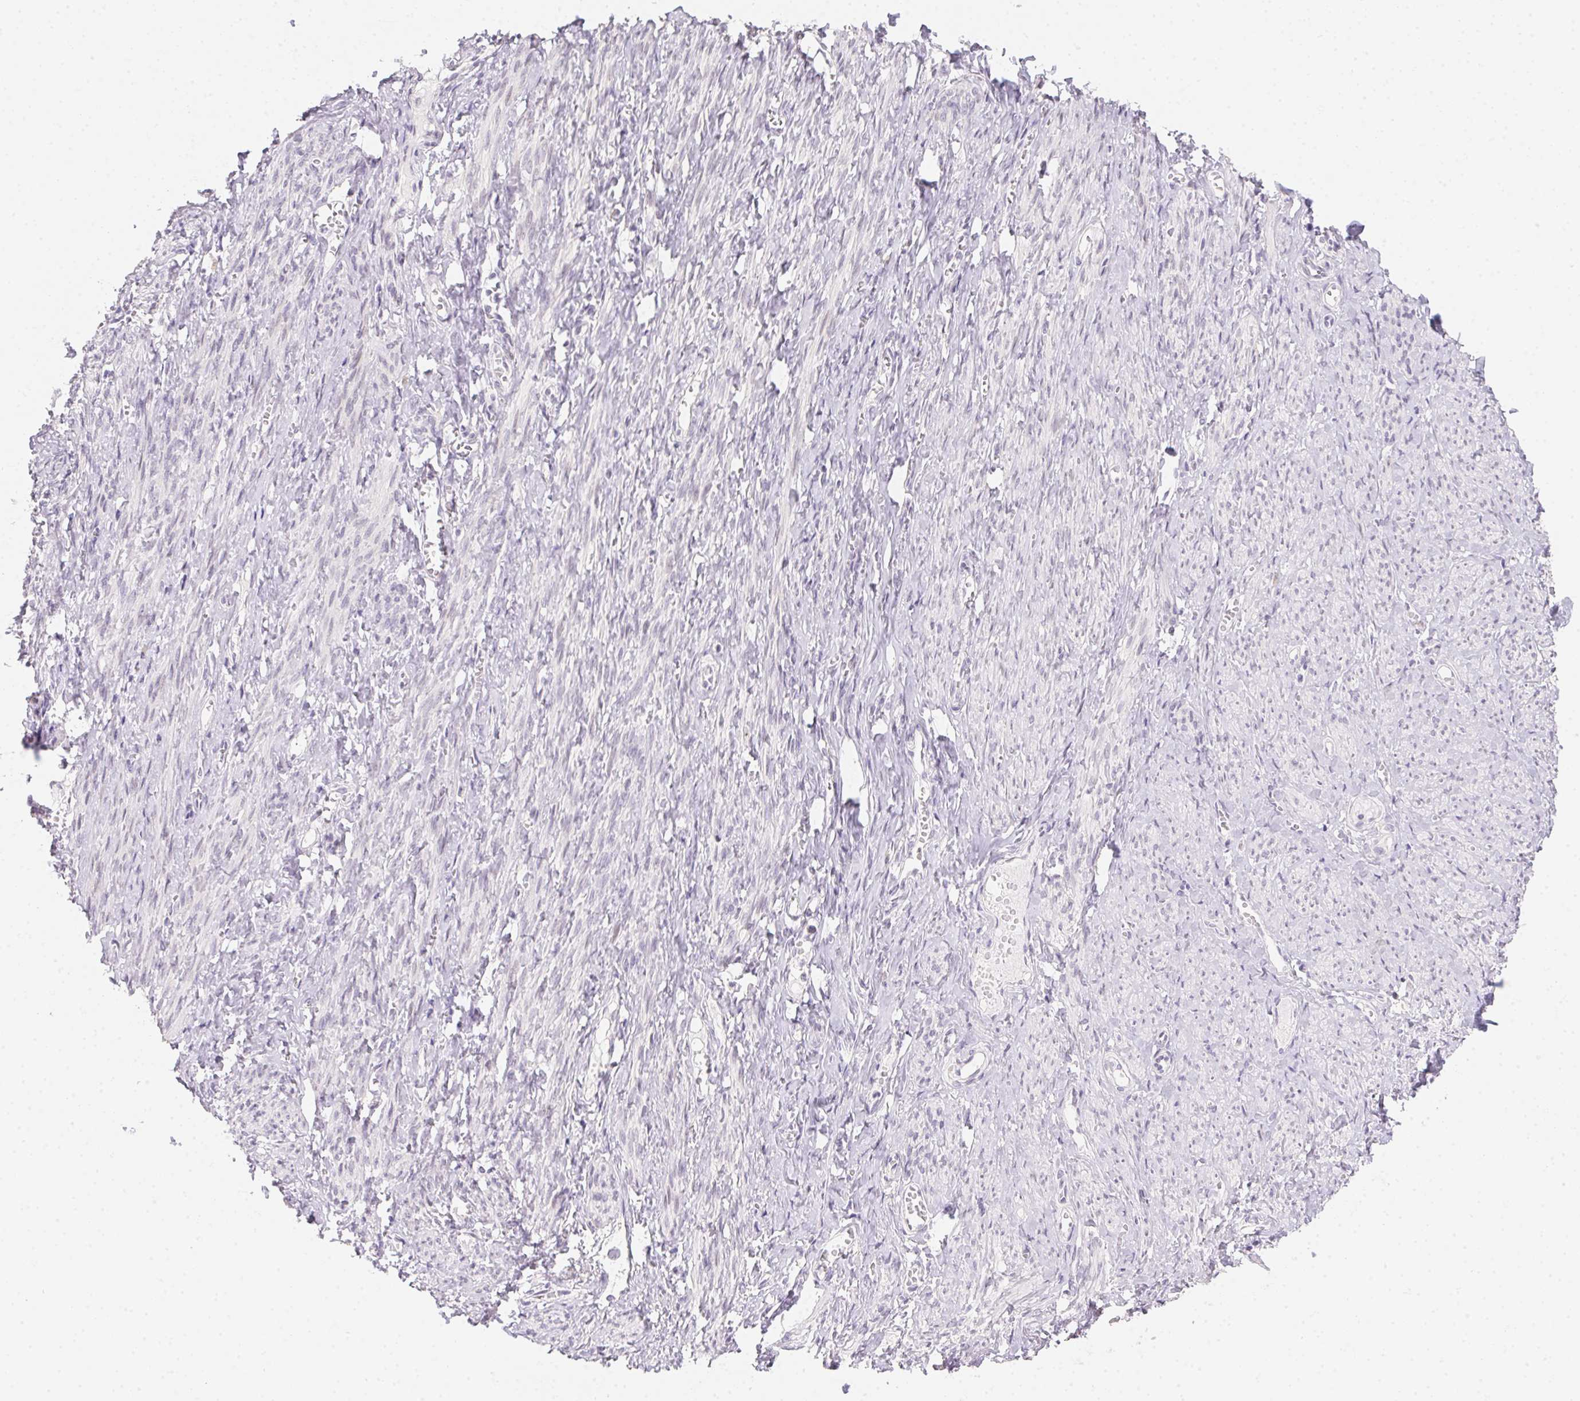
{"staining": {"intensity": "weak", "quantity": "<25%", "location": "nuclear"}, "tissue": "smooth muscle", "cell_type": "Smooth muscle cells", "image_type": "normal", "snomed": [{"axis": "morphology", "description": "Normal tissue, NOS"}, {"axis": "topography", "description": "Smooth muscle"}], "caption": "This micrograph is of benign smooth muscle stained with immunohistochemistry (IHC) to label a protein in brown with the nuclei are counter-stained blue. There is no positivity in smooth muscle cells.", "gene": "MORC1", "patient": {"sex": "female", "age": 65}}